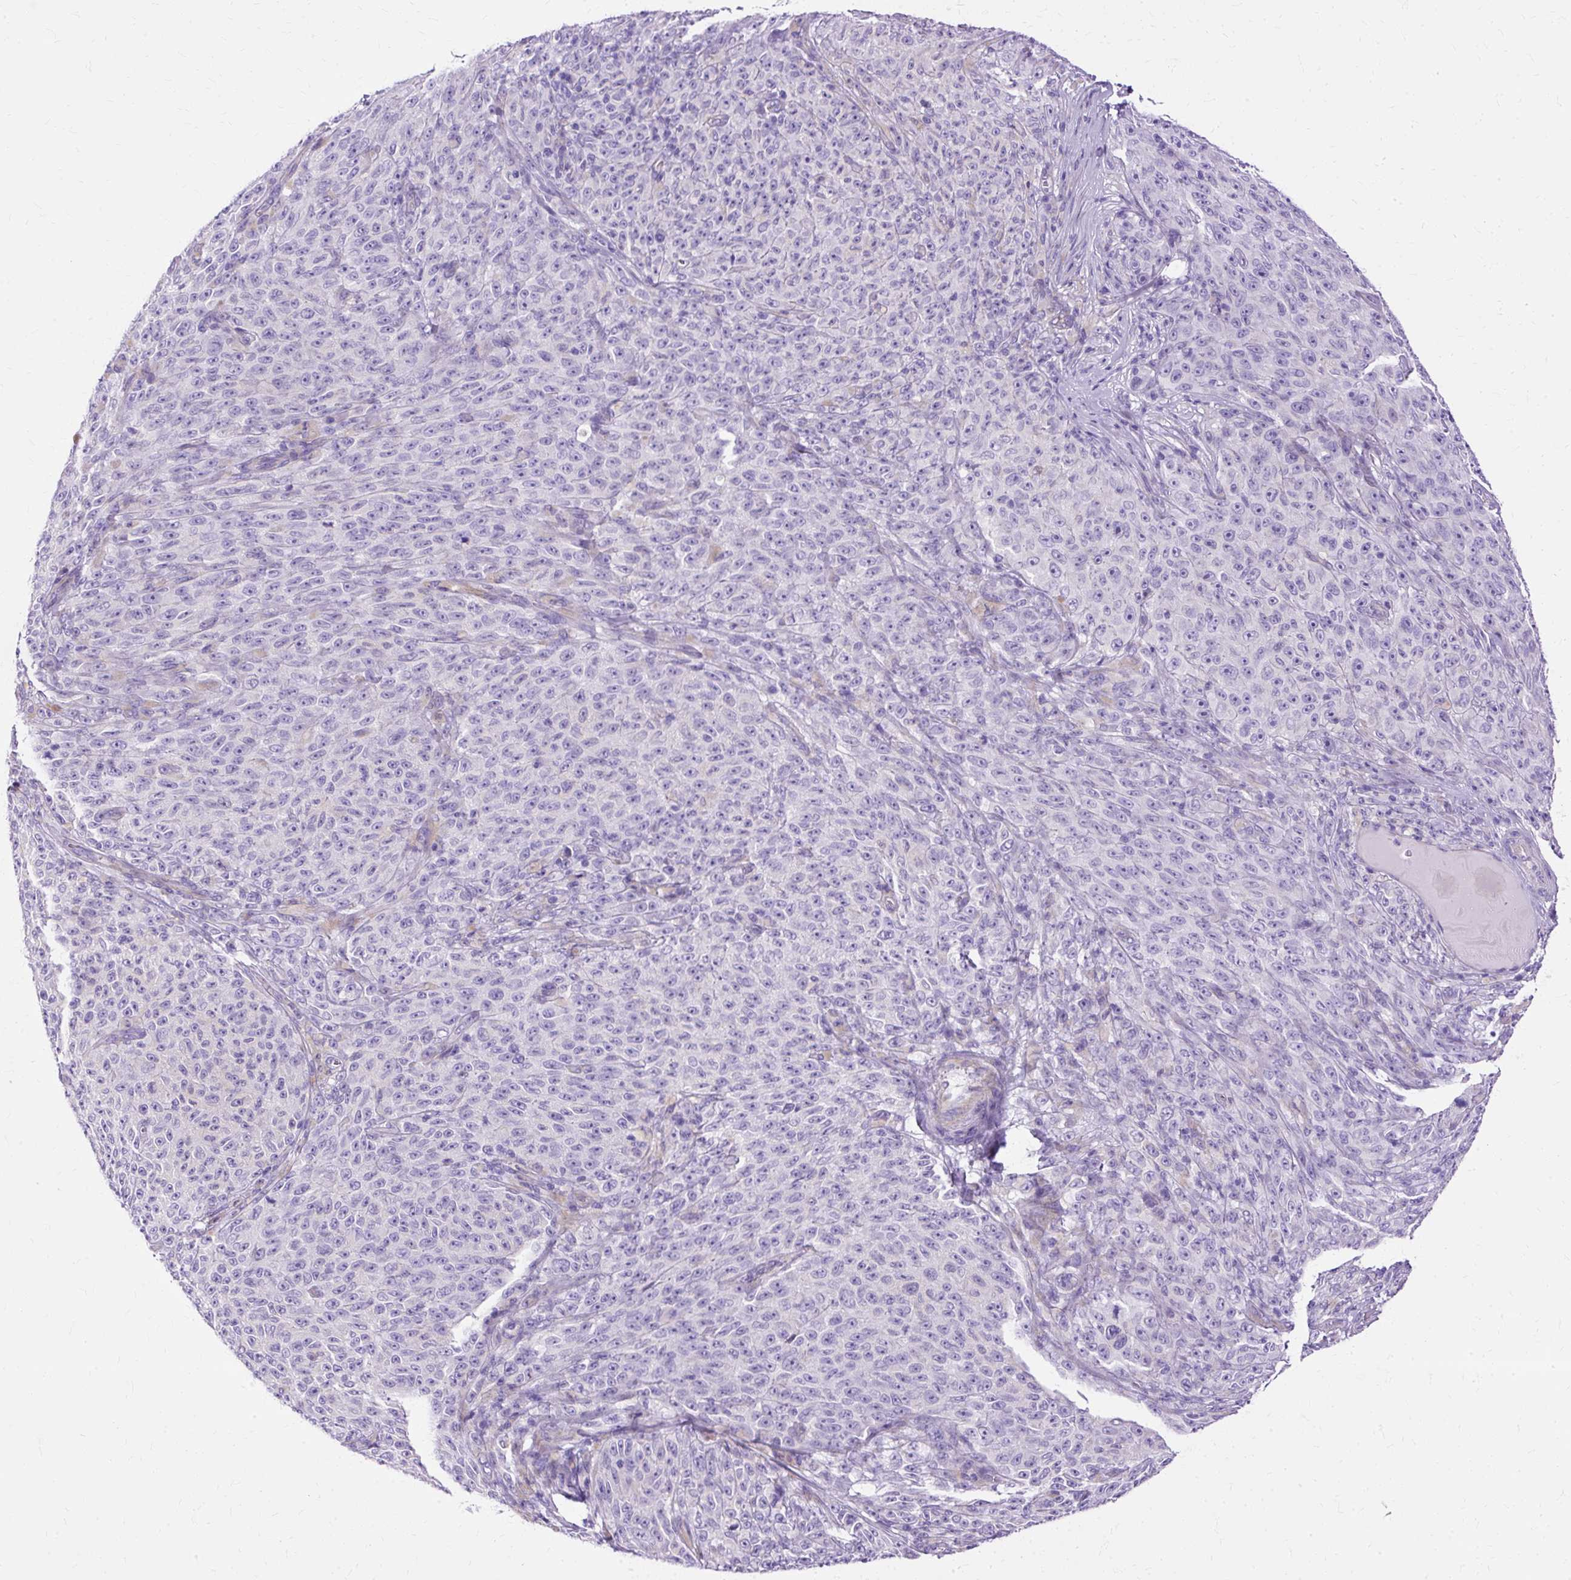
{"staining": {"intensity": "negative", "quantity": "none", "location": "none"}, "tissue": "melanoma", "cell_type": "Tumor cells", "image_type": "cancer", "snomed": [{"axis": "morphology", "description": "Malignant melanoma, NOS"}, {"axis": "topography", "description": "Skin"}], "caption": "Malignant melanoma was stained to show a protein in brown. There is no significant staining in tumor cells.", "gene": "MYO6", "patient": {"sex": "female", "age": 82}}